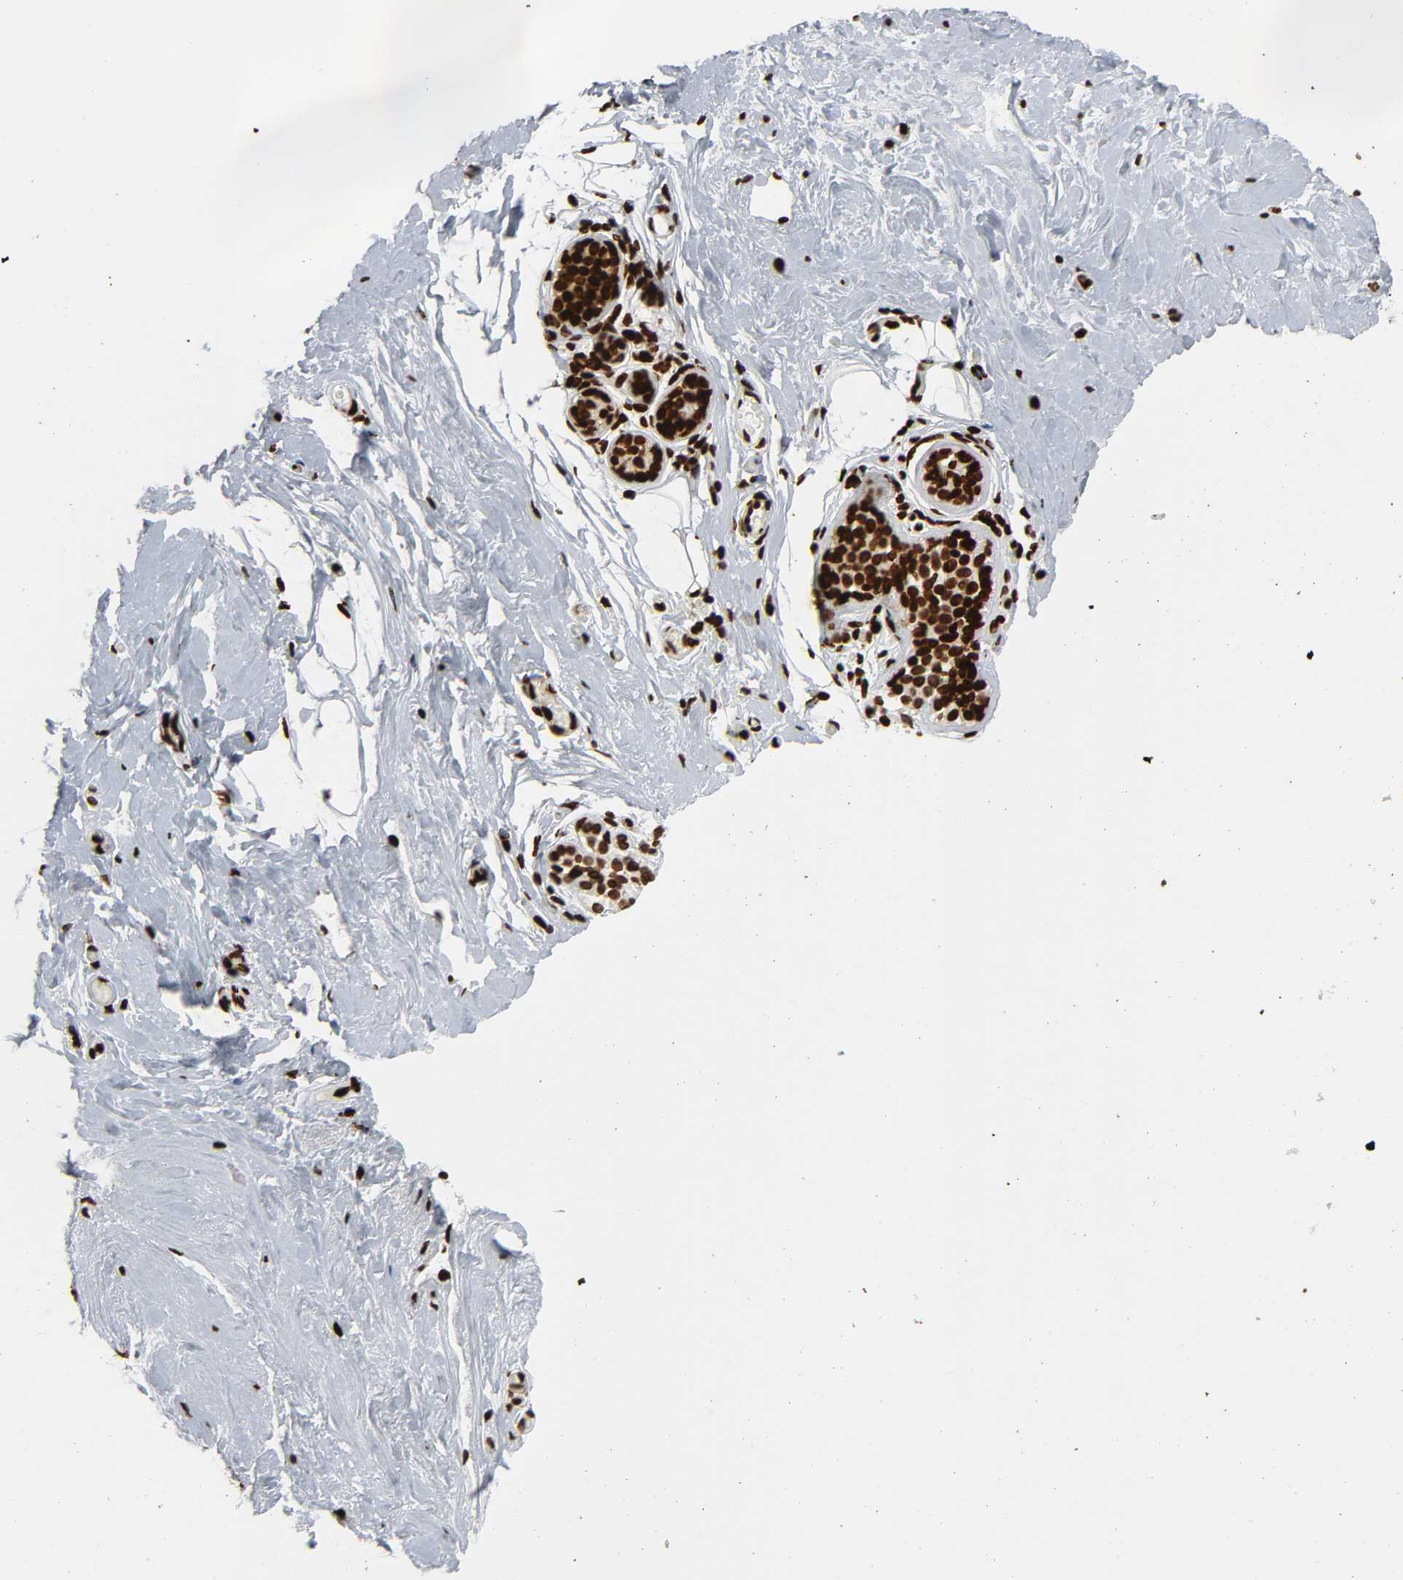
{"staining": {"intensity": "strong", "quantity": ">75%", "location": "nuclear"}, "tissue": "breast", "cell_type": "Adipocytes", "image_type": "normal", "snomed": [{"axis": "morphology", "description": "Normal tissue, NOS"}, {"axis": "topography", "description": "Breast"}], "caption": "A photomicrograph of human breast stained for a protein displays strong nuclear brown staining in adipocytes. The protein of interest is shown in brown color, while the nuclei are stained blue.", "gene": "RXRA", "patient": {"sex": "female", "age": 75}}